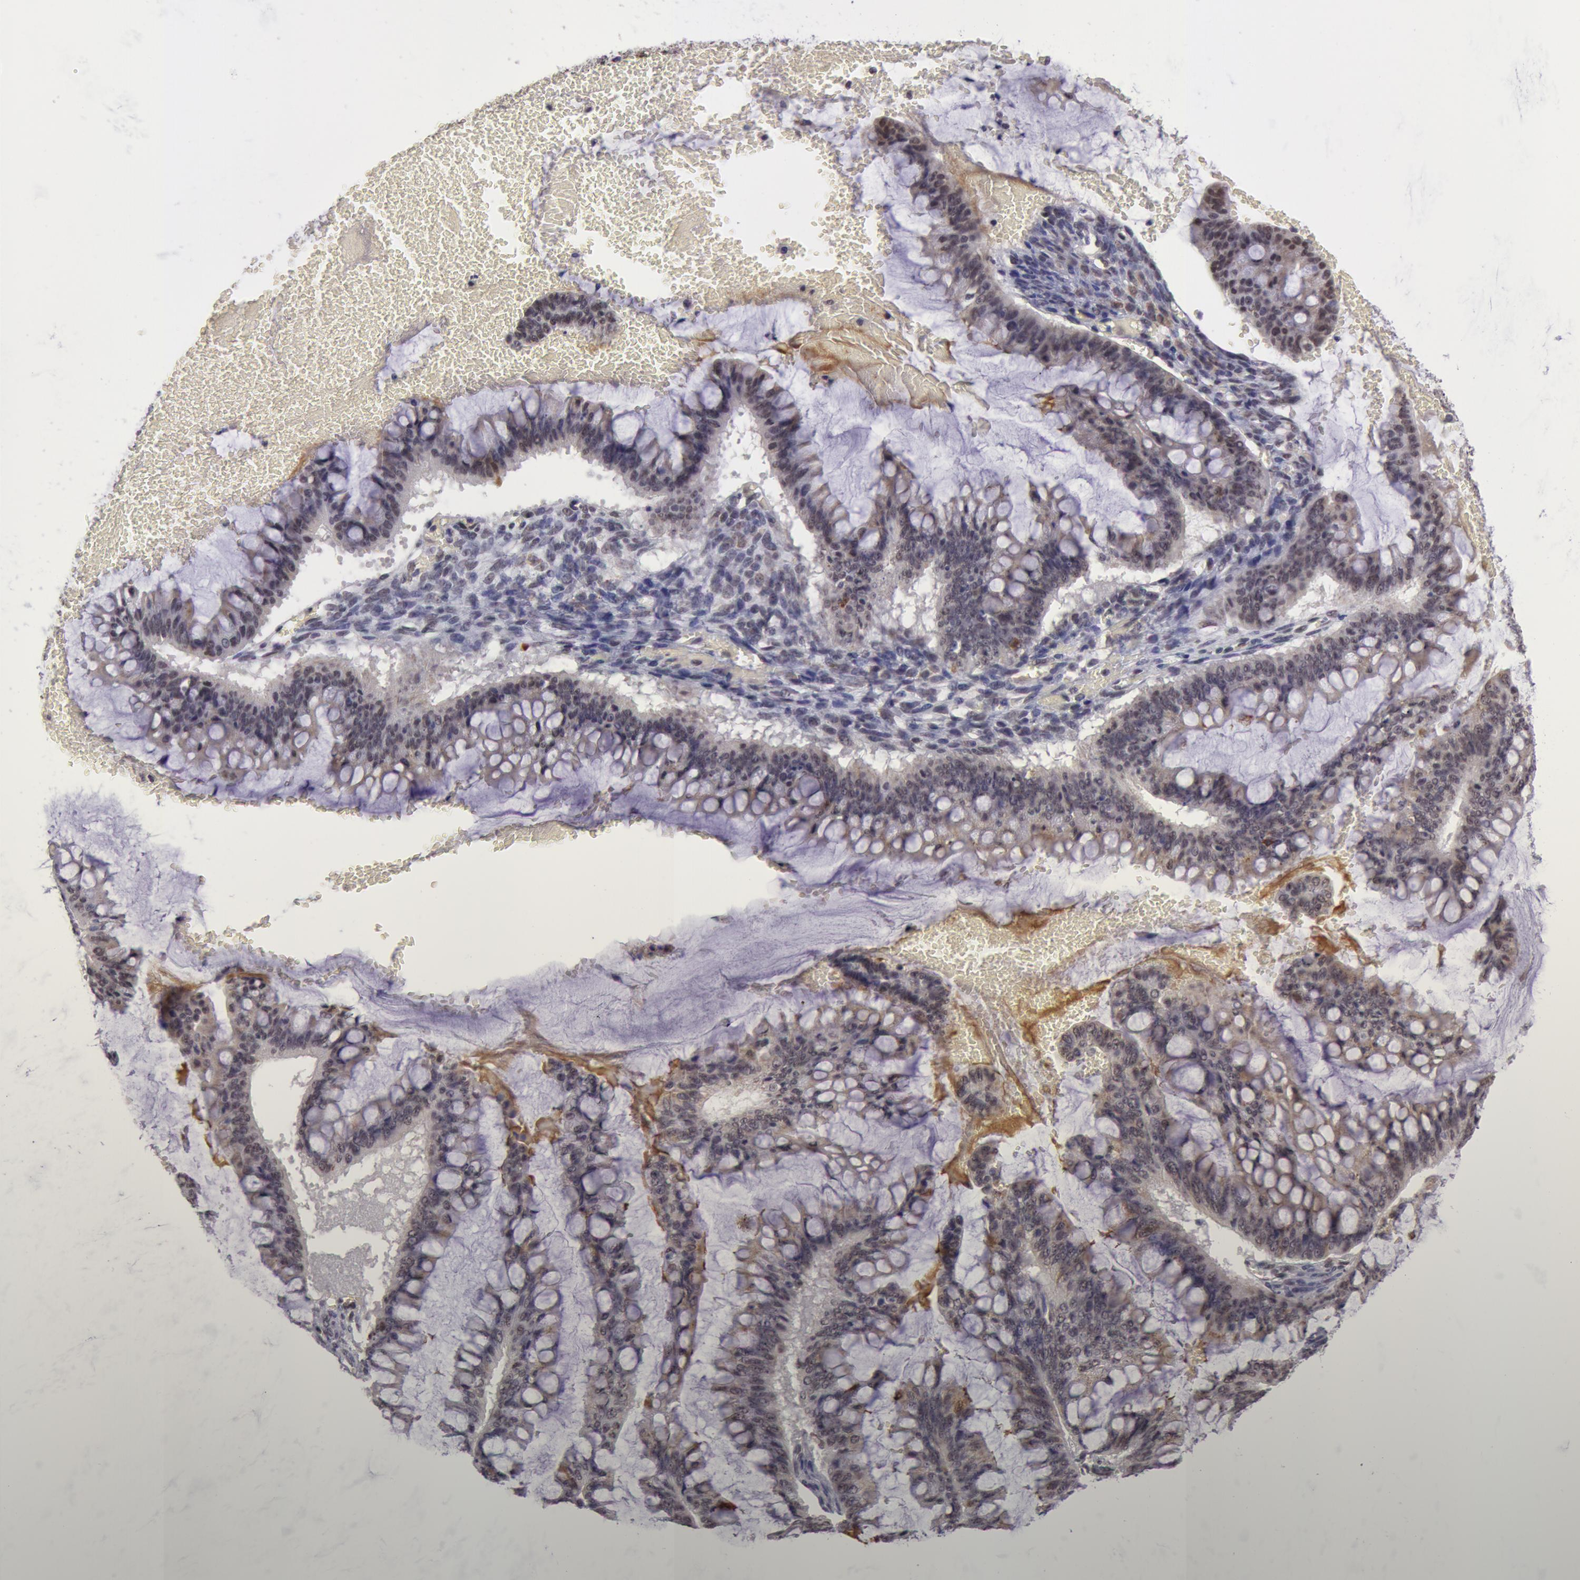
{"staining": {"intensity": "negative", "quantity": "none", "location": "none"}, "tissue": "ovarian cancer", "cell_type": "Tumor cells", "image_type": "cancer", "snomed": [{"axis": "morphology", "description": "Cystadenocarcinoma, mucinous, NOS"}, {"axis": "topography", "description": "Ovary"}], "caption": "Ovarian cancer stained for a protein using immunohistochemistry (IHC) shows no staining tumor cells.", "gene": "VRTN", "patient": {"sex": "female", "age": 73}}